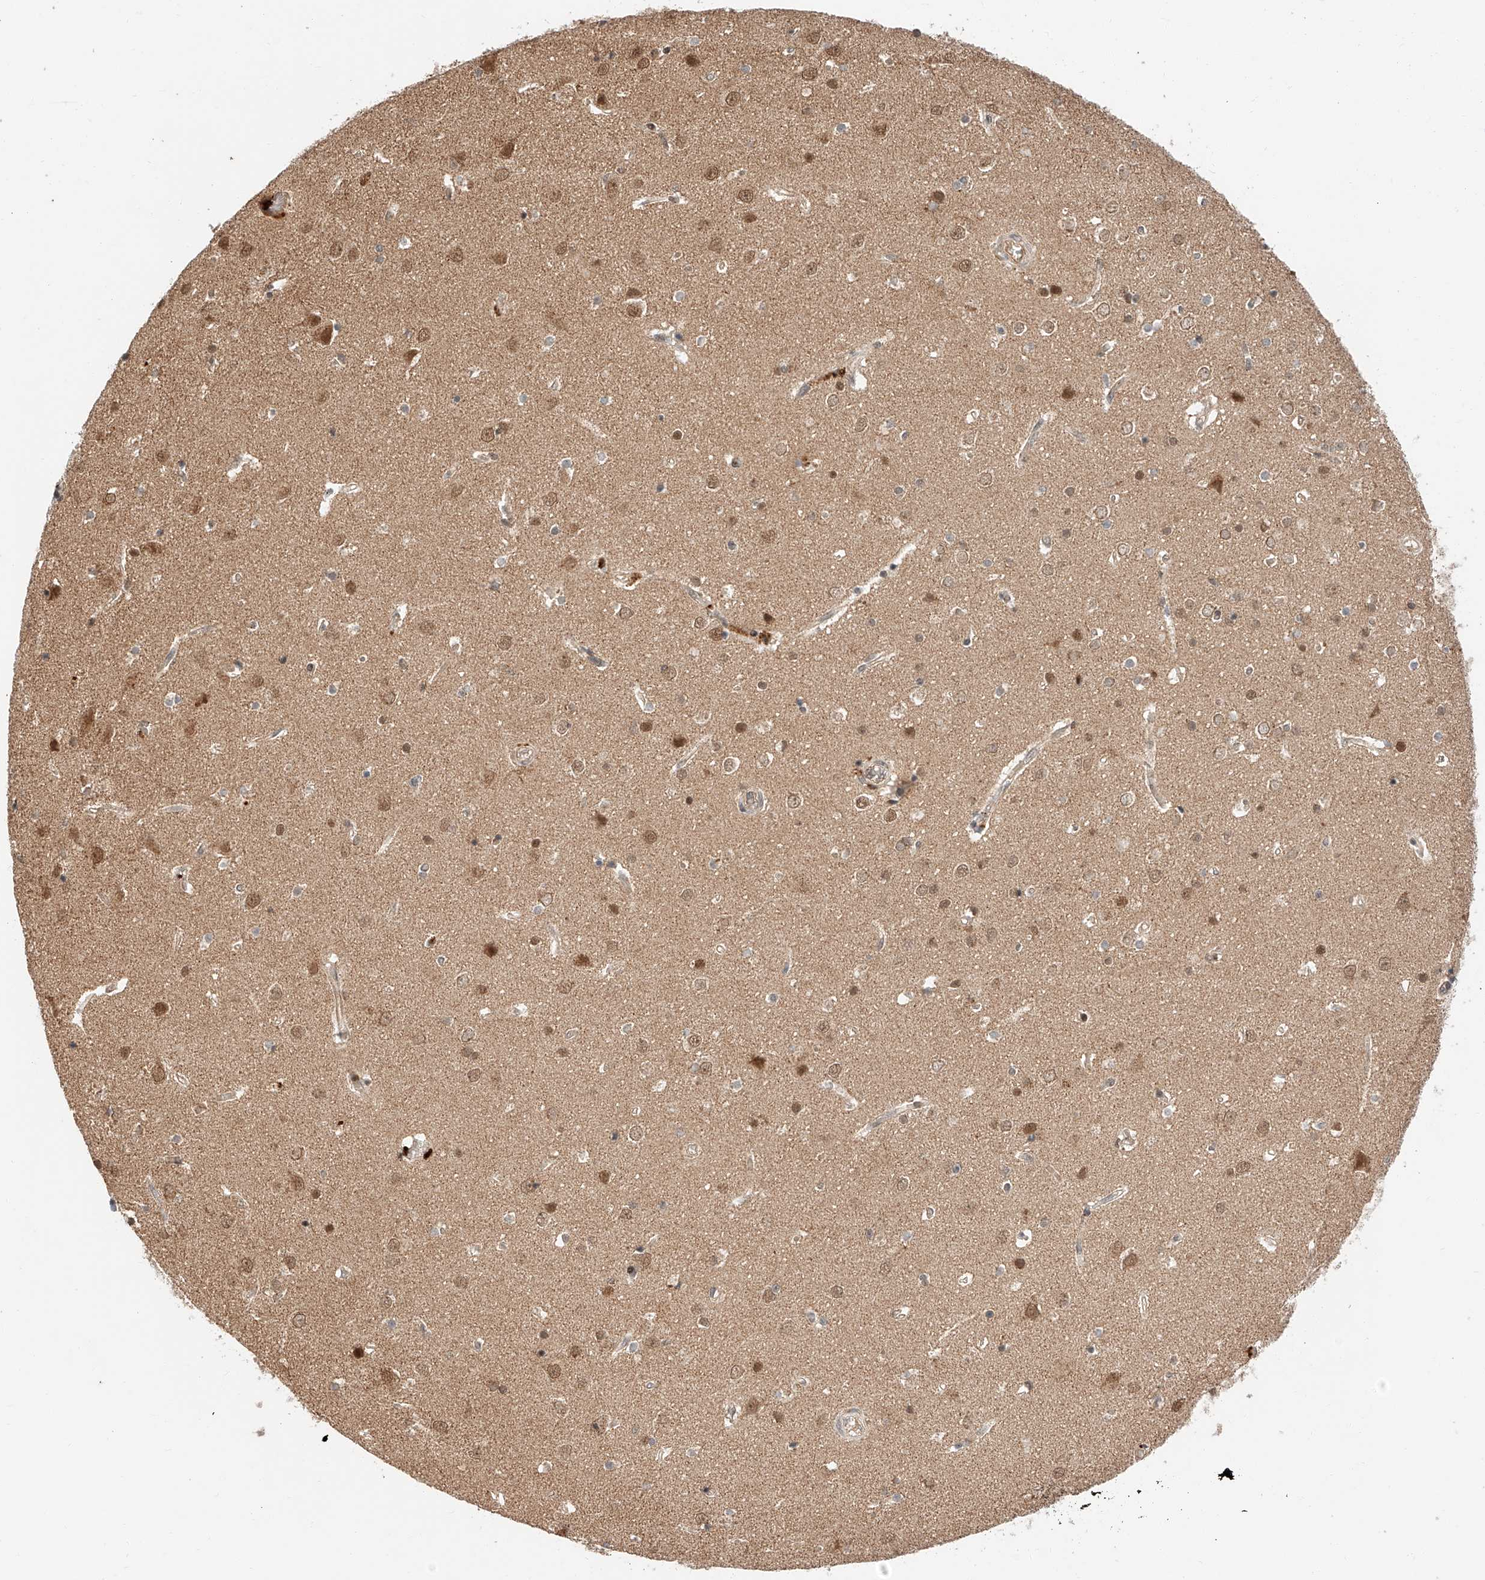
{"staining": {"intensity": "moderate", "quantity": "25%-75%", "location": "cytoplasmic/membranous"}, "tissue": "cerebral cortex", "cell_type": "Endothelial cells", "image_type": "normal", "snomed": [{"axis": "morphology", "description": "Normal tissue, NOS"}, {"axis": "topography", "description": "Cerebral cortex"}], "caption": "A brown stain highlights moderate cytoplasmic/membranous positivity of a protein in endothelial cells of unremarkable human cerebral cortex.", "gene": "THTPA", "patient": {"sex": "male", "age": 54}}